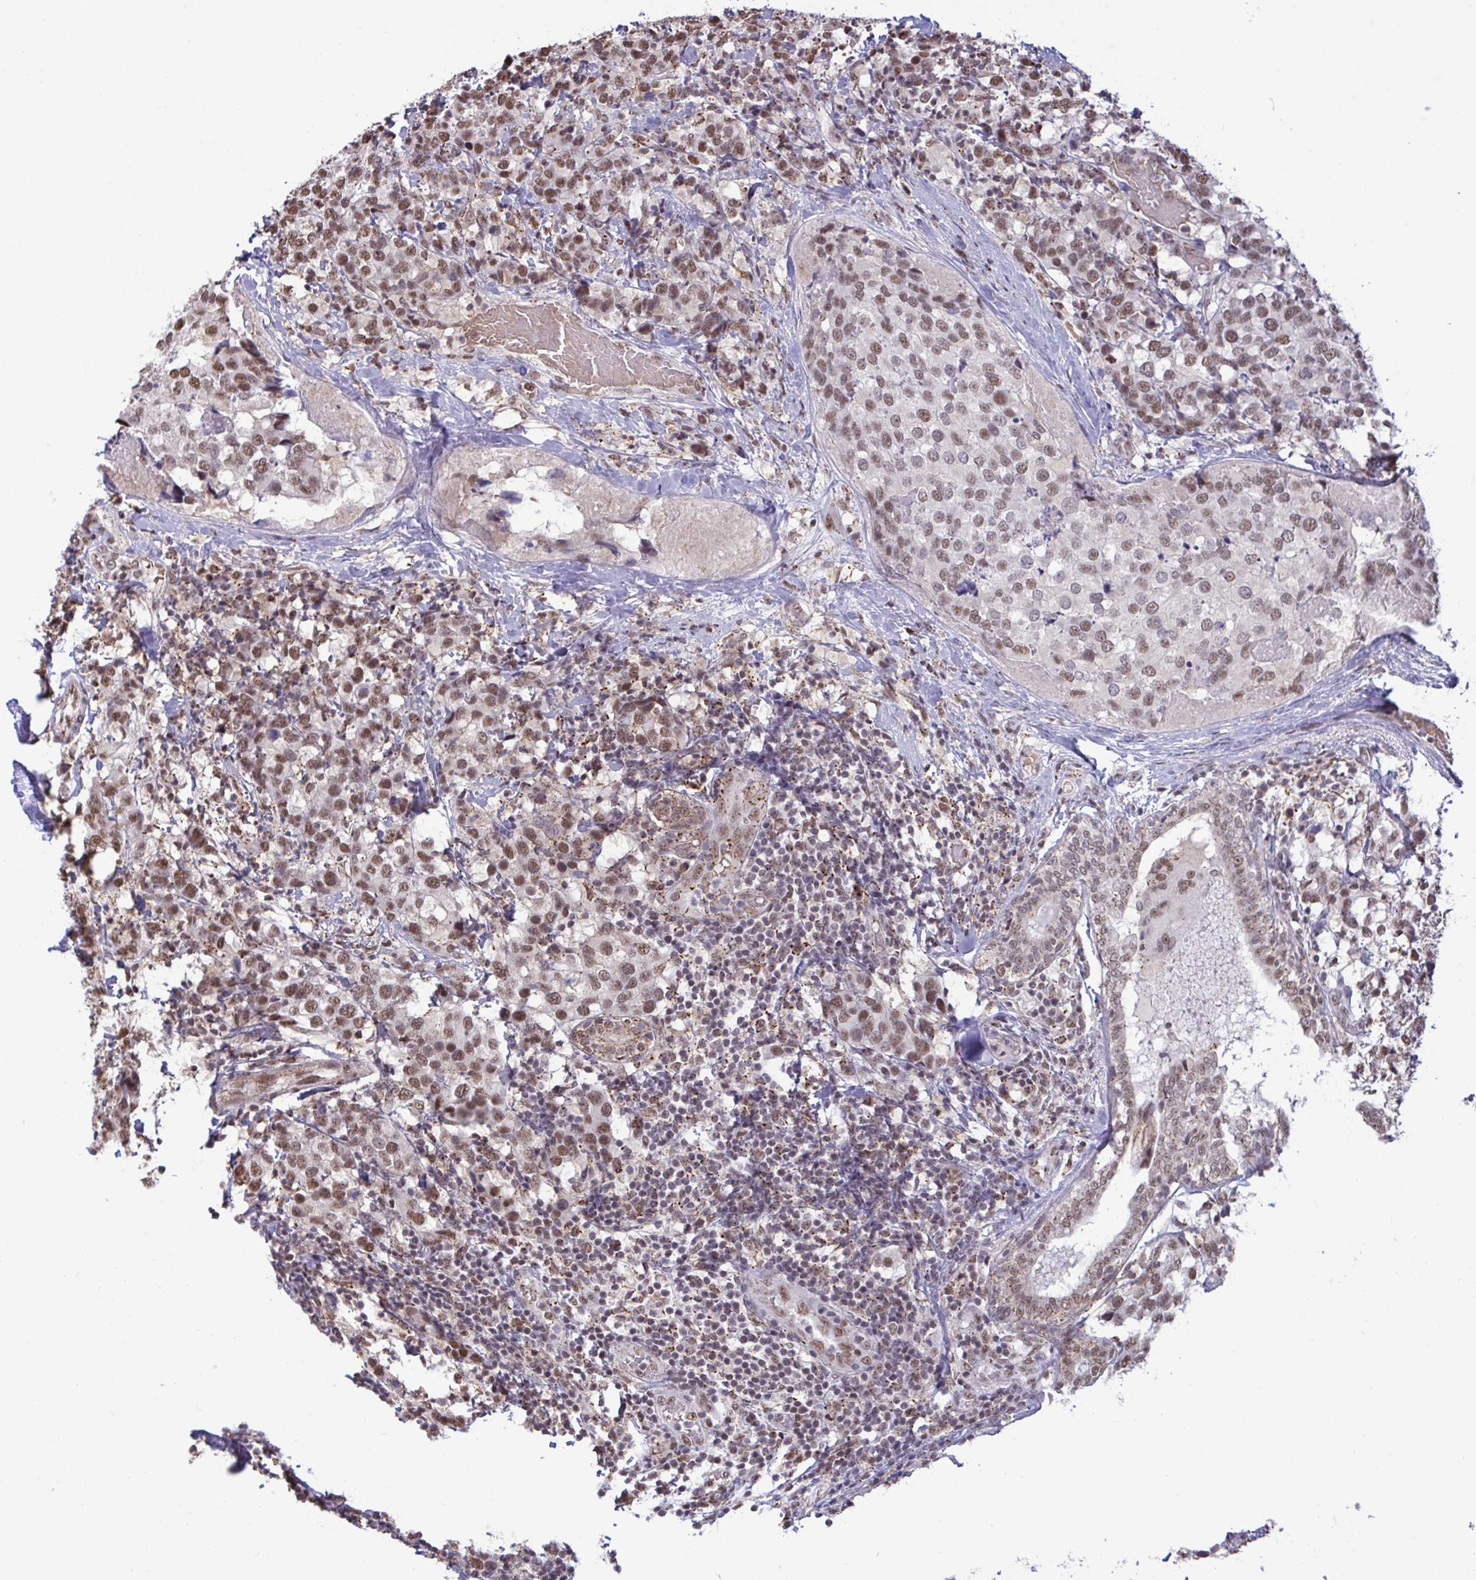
{"staining": {"intensity": "moderate", "quantity": ">75%", "location": "nuclear"}, "tissue": "breast cancer", "cell_type": "Tumor cells", "image_type": "cancer", "snomed": [{"axis": "morphology", "description": "Lobular carcinoma"}, {"axis": "topography", "description": "Breast"}], "caption": "Tumor cells show moderate nuclear staining in about >75% of cells in breast cancer.", "gene": "PUF60", "patient": {"sex": "female", "age": 59}}